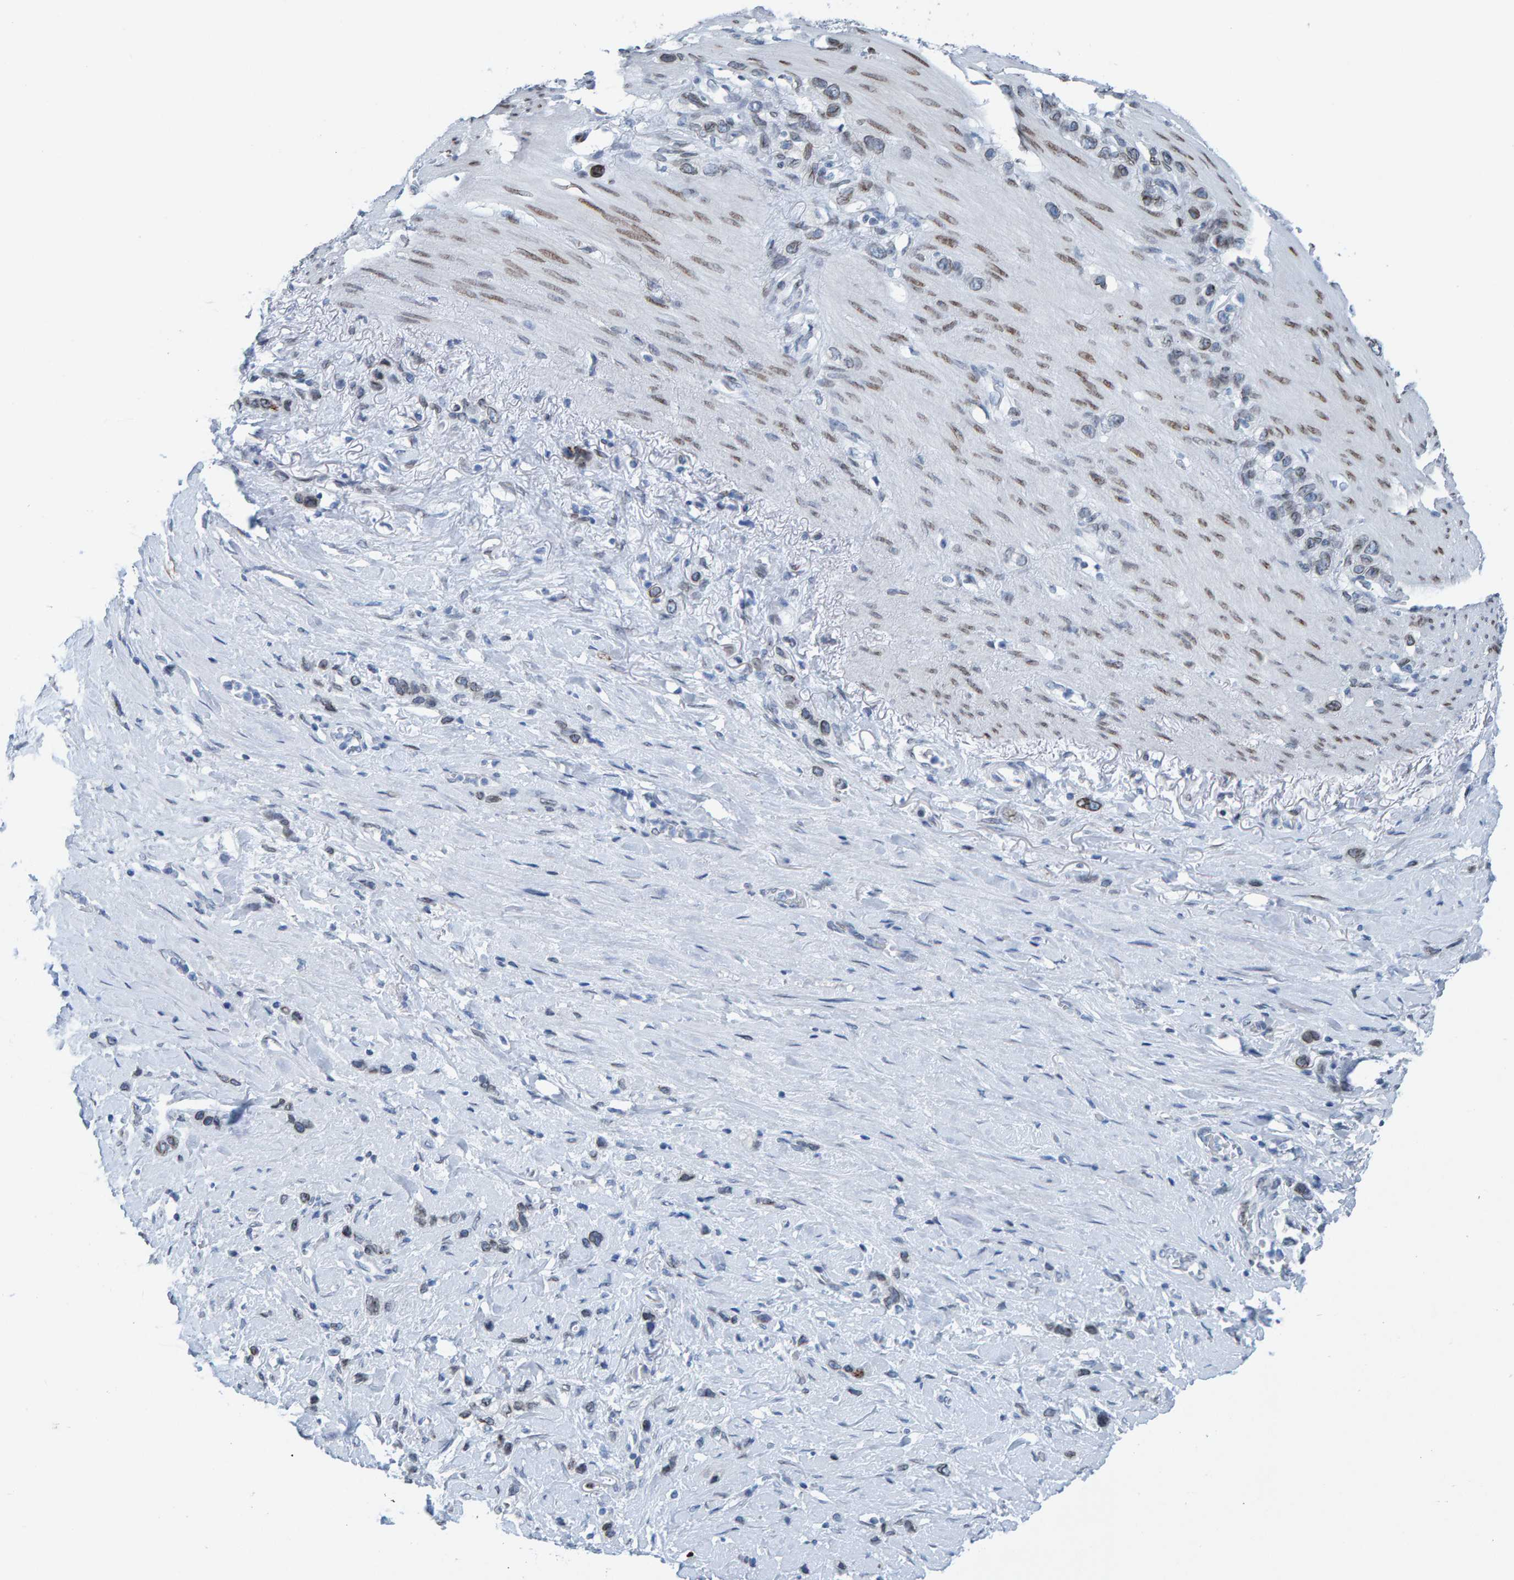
{"staining": {"intensity": "weak", "quantity": "<25%", "location": "nuclear"}, "tissue": "stomach cancer", "cell_type": "Tumor cells", "image_type": "cancer", "snomed": [{"axis": "morphology", "description": "Normal tissue, NOS"}, {"axis": "morphology", "description": "Adenocarcinoma, NOS"}, {"axis": "morphology", "description": "Adenocarcinoma, High grade"}, {"axis": "topography", "description": "Stomach, upper"}, {"axis": "topography", "description": "Stomach"}], "caption": "Human high-grade adenocarcinoma (stomach) stained for a protein using immunohistochemistry exhibits no expression in tumor cells.", "gene": "LMNB2", "patient": {"sex": "female", "age": 65}}